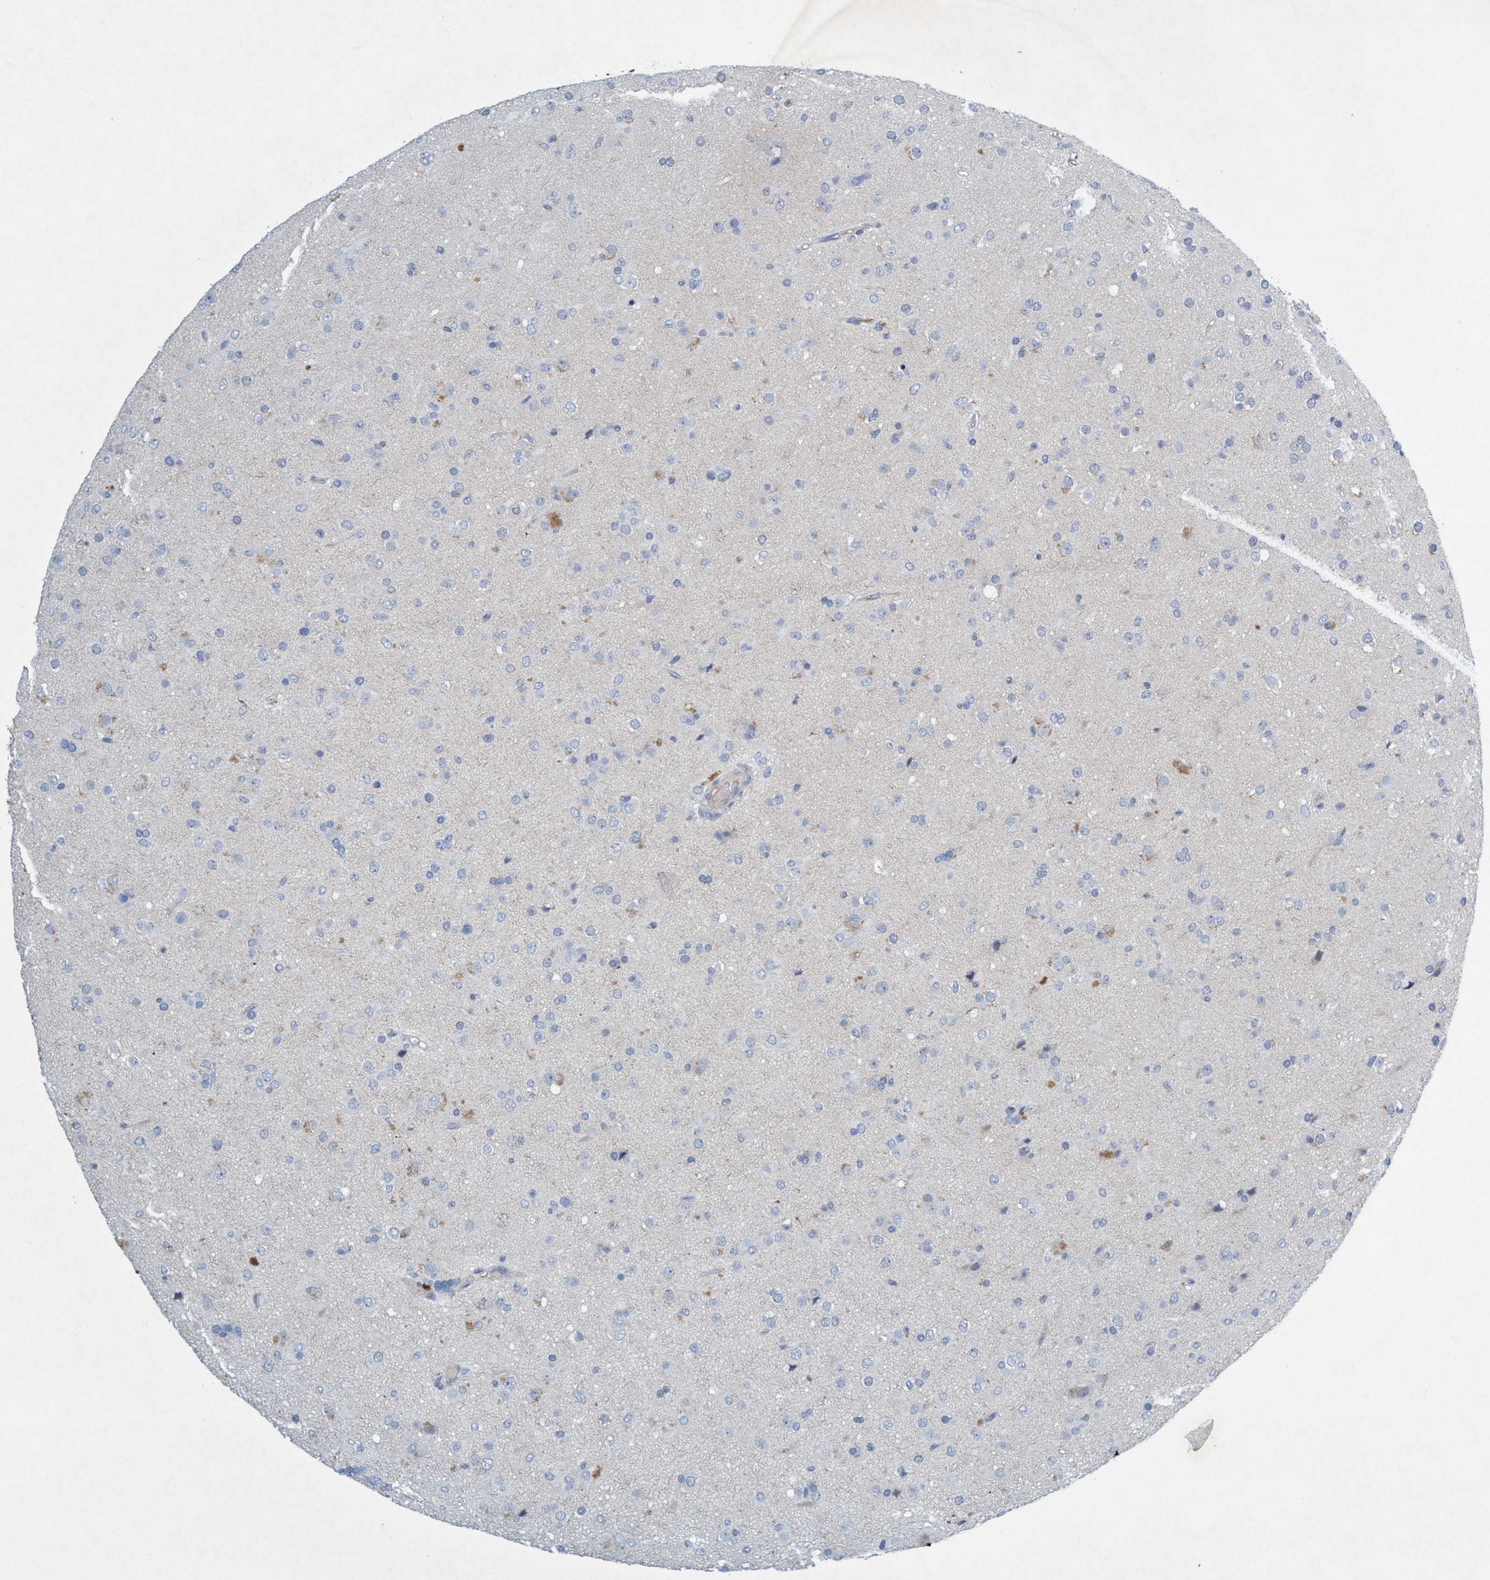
{"staining": {"intensity": "negative", "quantity": "none", "location": "none"}, "tissue": "glioma", "cell_type": "Tumor cells", "image_type": "cancer", "snomed": [{"axis": "morphology", "description": "Glioma, malignant, Low grade"}, {"axis": "topography", "description": "Brain"}], "caption": "Immunohistochemistry (IHC) of malignant glioma (low-grade) shows no staining in tumor cells. (Stains: DAB IHC with hematoxylin counter stain, Microscopy: brightfield microscopy at high magnification).", "gene": "RNF208", "patient": {"sex": "male", "age": 65}}